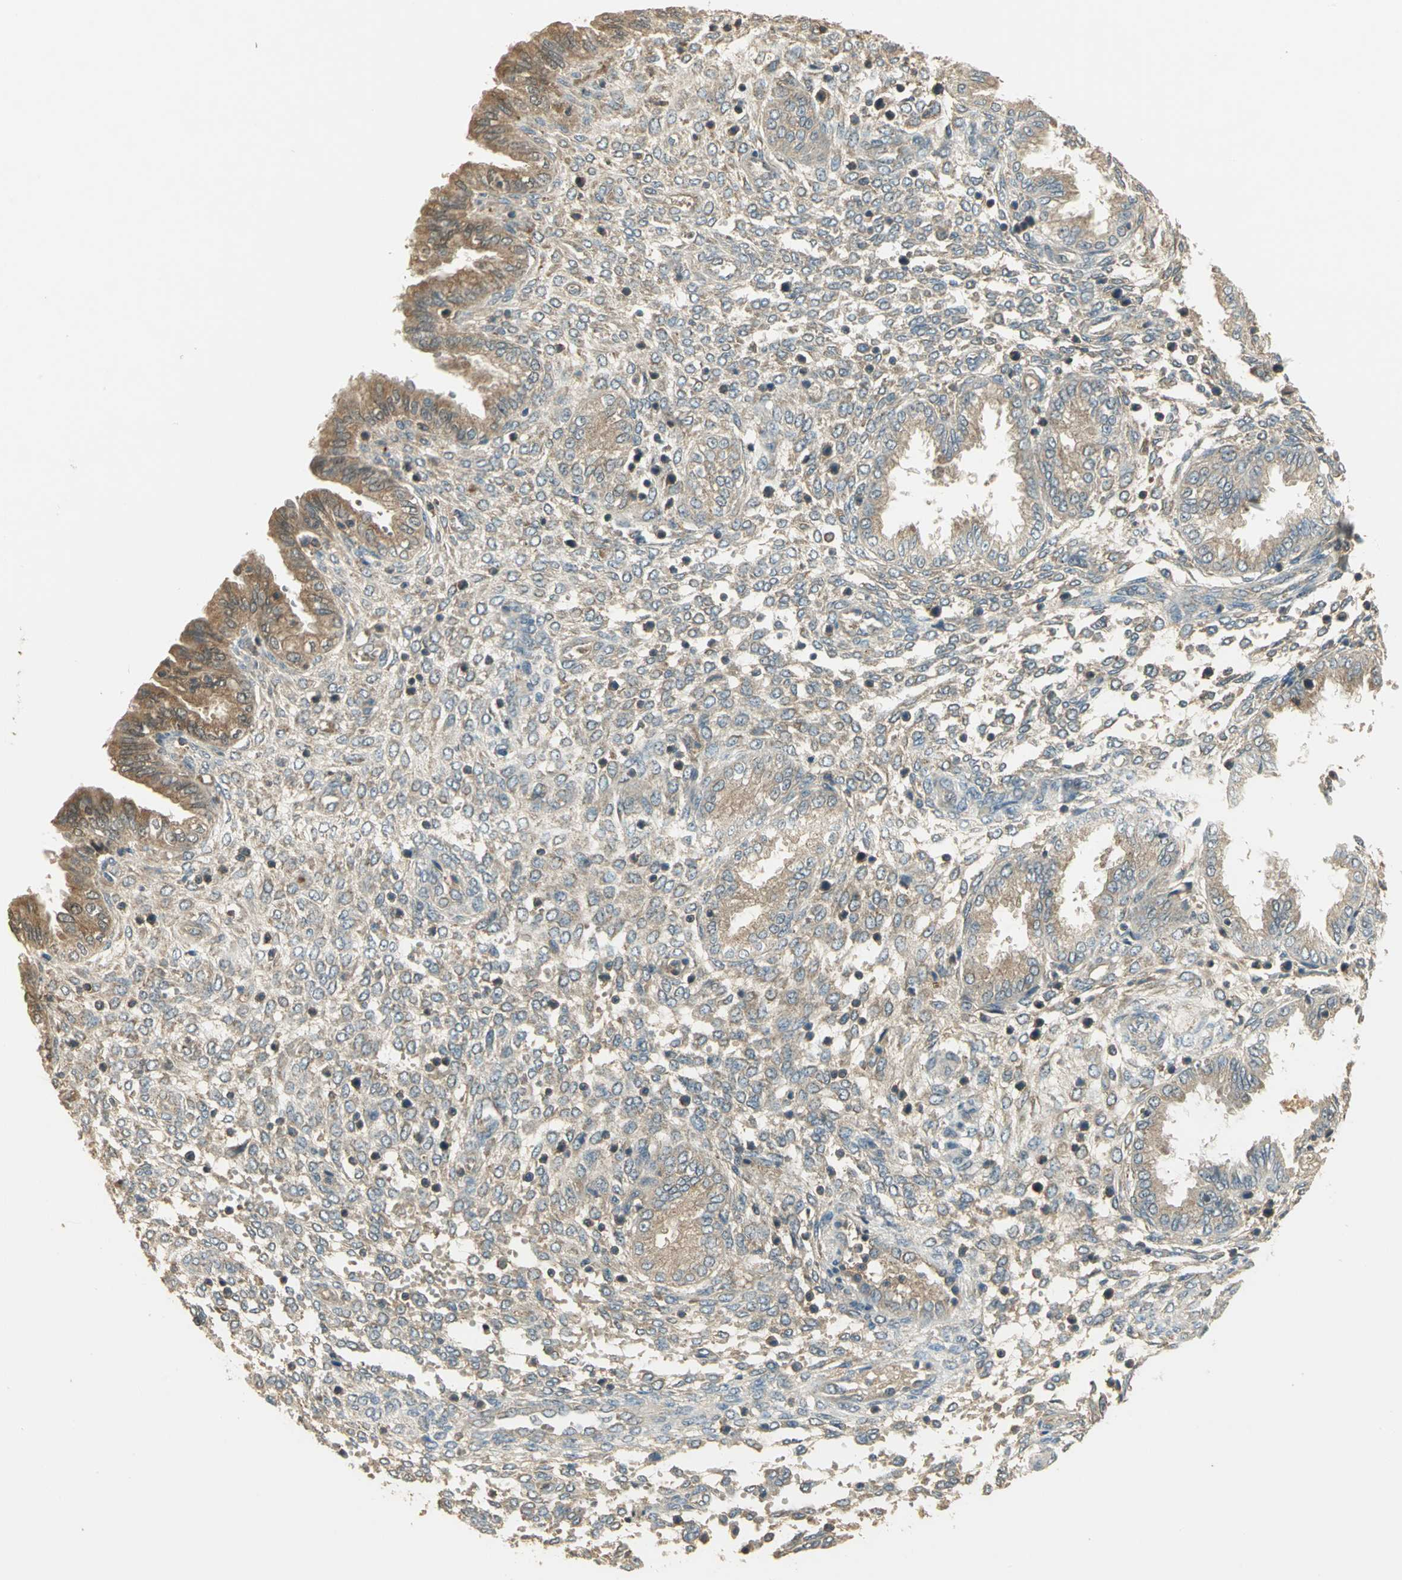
{"staining": {"intensity": "weak", "quantity": ">75%", "location": "cytoplasmic/membranous"}, "tissue": "endometrium", "cell_type": "Cells in endometrial stroma", "image_type": "normal", "snomed": [{"axis": "morphology", "description": "Normal tissue, NOS"}, {"axis": "topography", "description": "Endometrium"}], "caption": "IHC staining of unremarkable endometrium, which reveals low levels of weak cytoplasmic/membranous positivity in about >75% of cells in endometrial stroma indicating weak cytoplasmic/membranous protein positivity. The staining was performed using DAB (brown) for protein detection and nuclei were counterstained in hematoxylin (blue).", "gene": "KEAP1", "patient": {"sex": "female", "age": 33}}